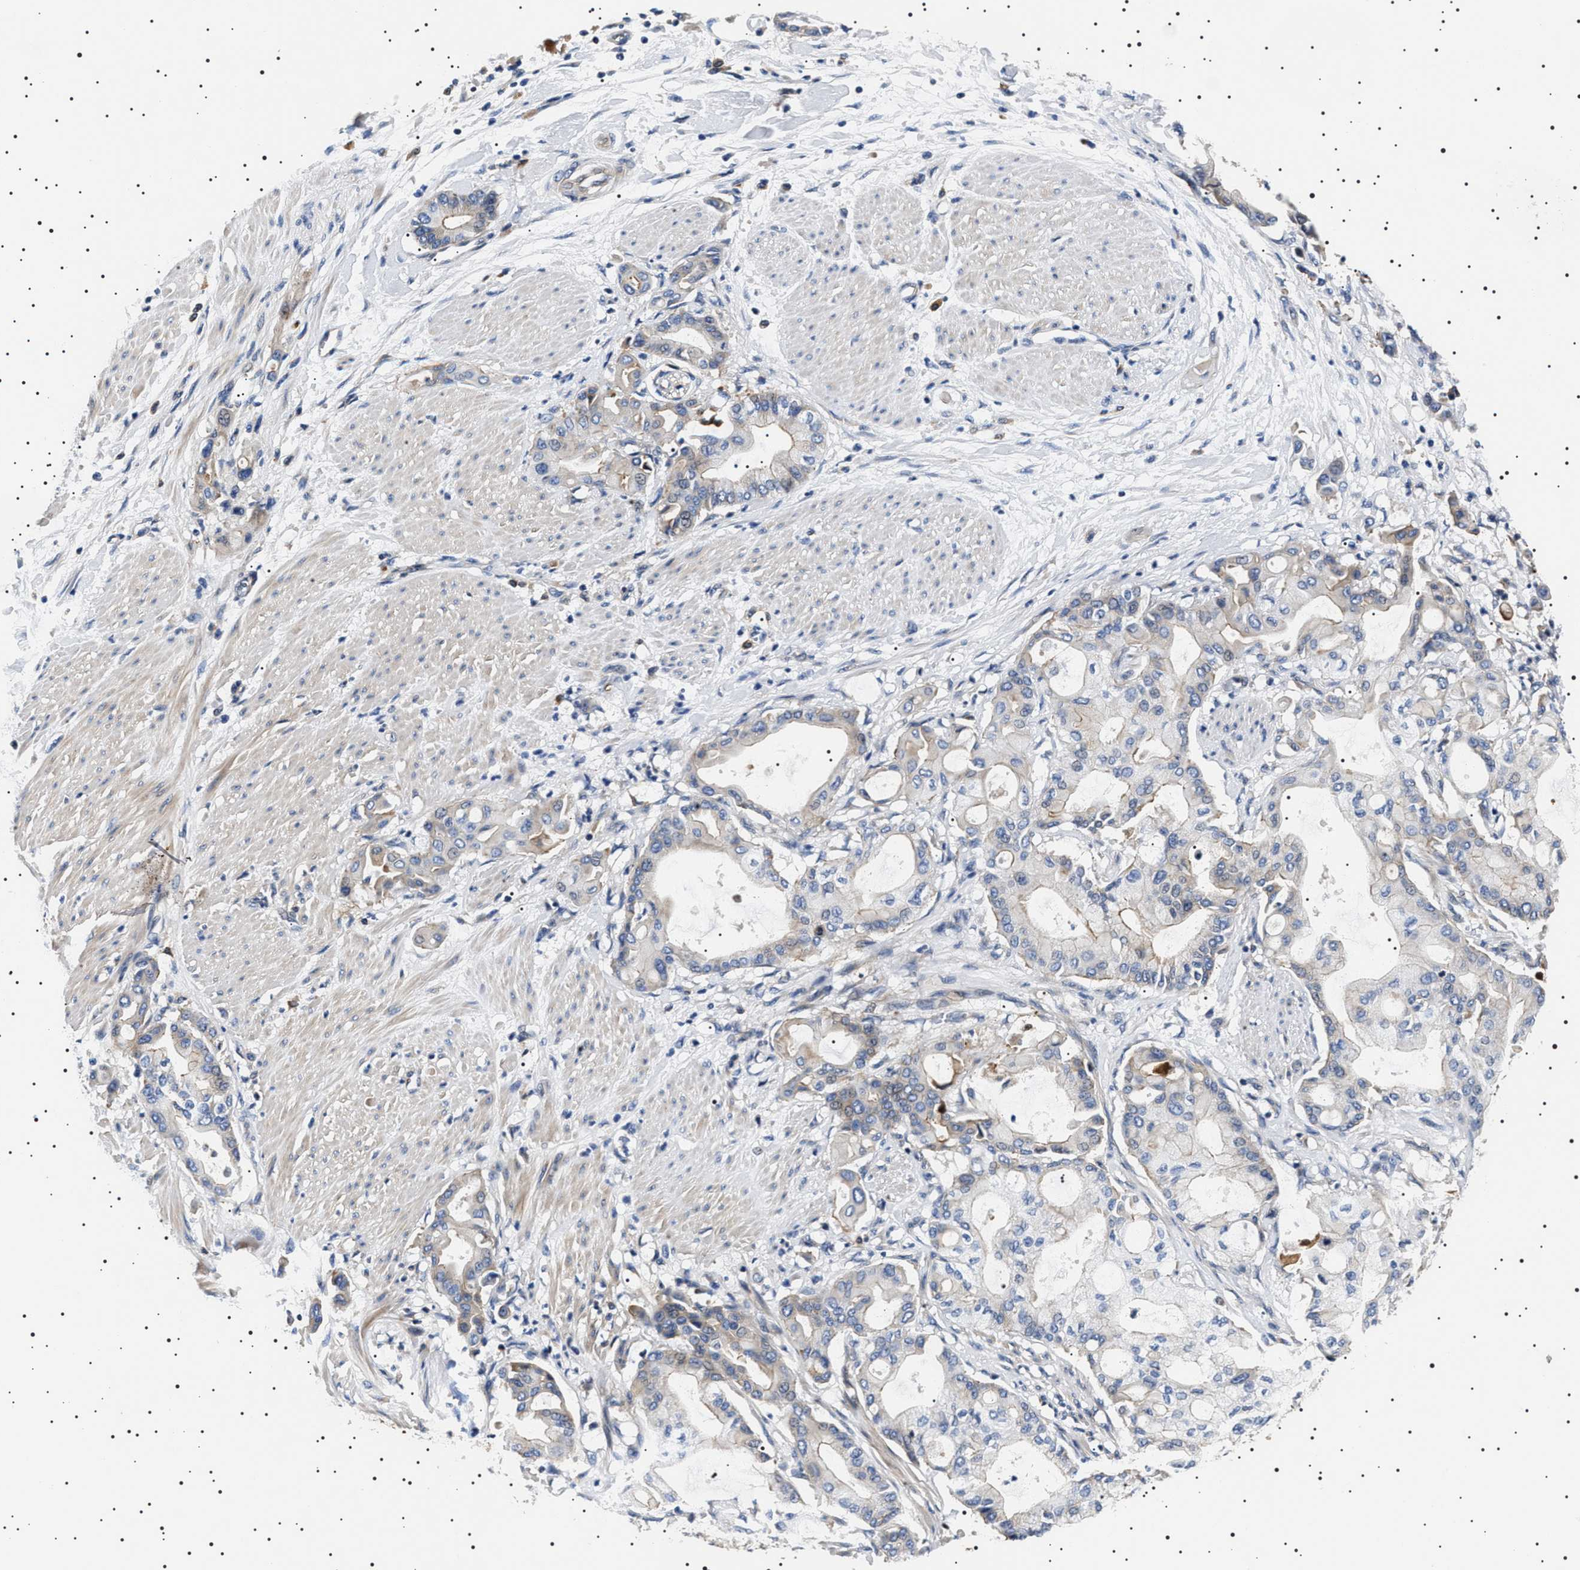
{"staining": {"intensity": "weak", "quantity": "<25%", "location": "cytoplasmic/membranous"}, "tissue": "pancreatic cancer", "cell_type": "Tumor cells", "image_type": "cancer", "snomed": [{"axis": "morphology", "description": "Adenocarcinoma, NOS"}, {"axis": "morphology", "description": "Adenocarcinoma, metastatic, NOS"}, {"axis": "topography", "description": "Lymph node"}, {"axis": "topography", "description": "Pancreas"}, {"axis": "topography", "description": "Duodenum"}], "caption": "A high-resolution histopathology image shows immunohistochemistry staining of adenocarcinoma (pancreatic), which demonstrates no significant staining in tumor cells.", "gene": "SLC4A7", "patient": {"sex": "female", "age": 64}}